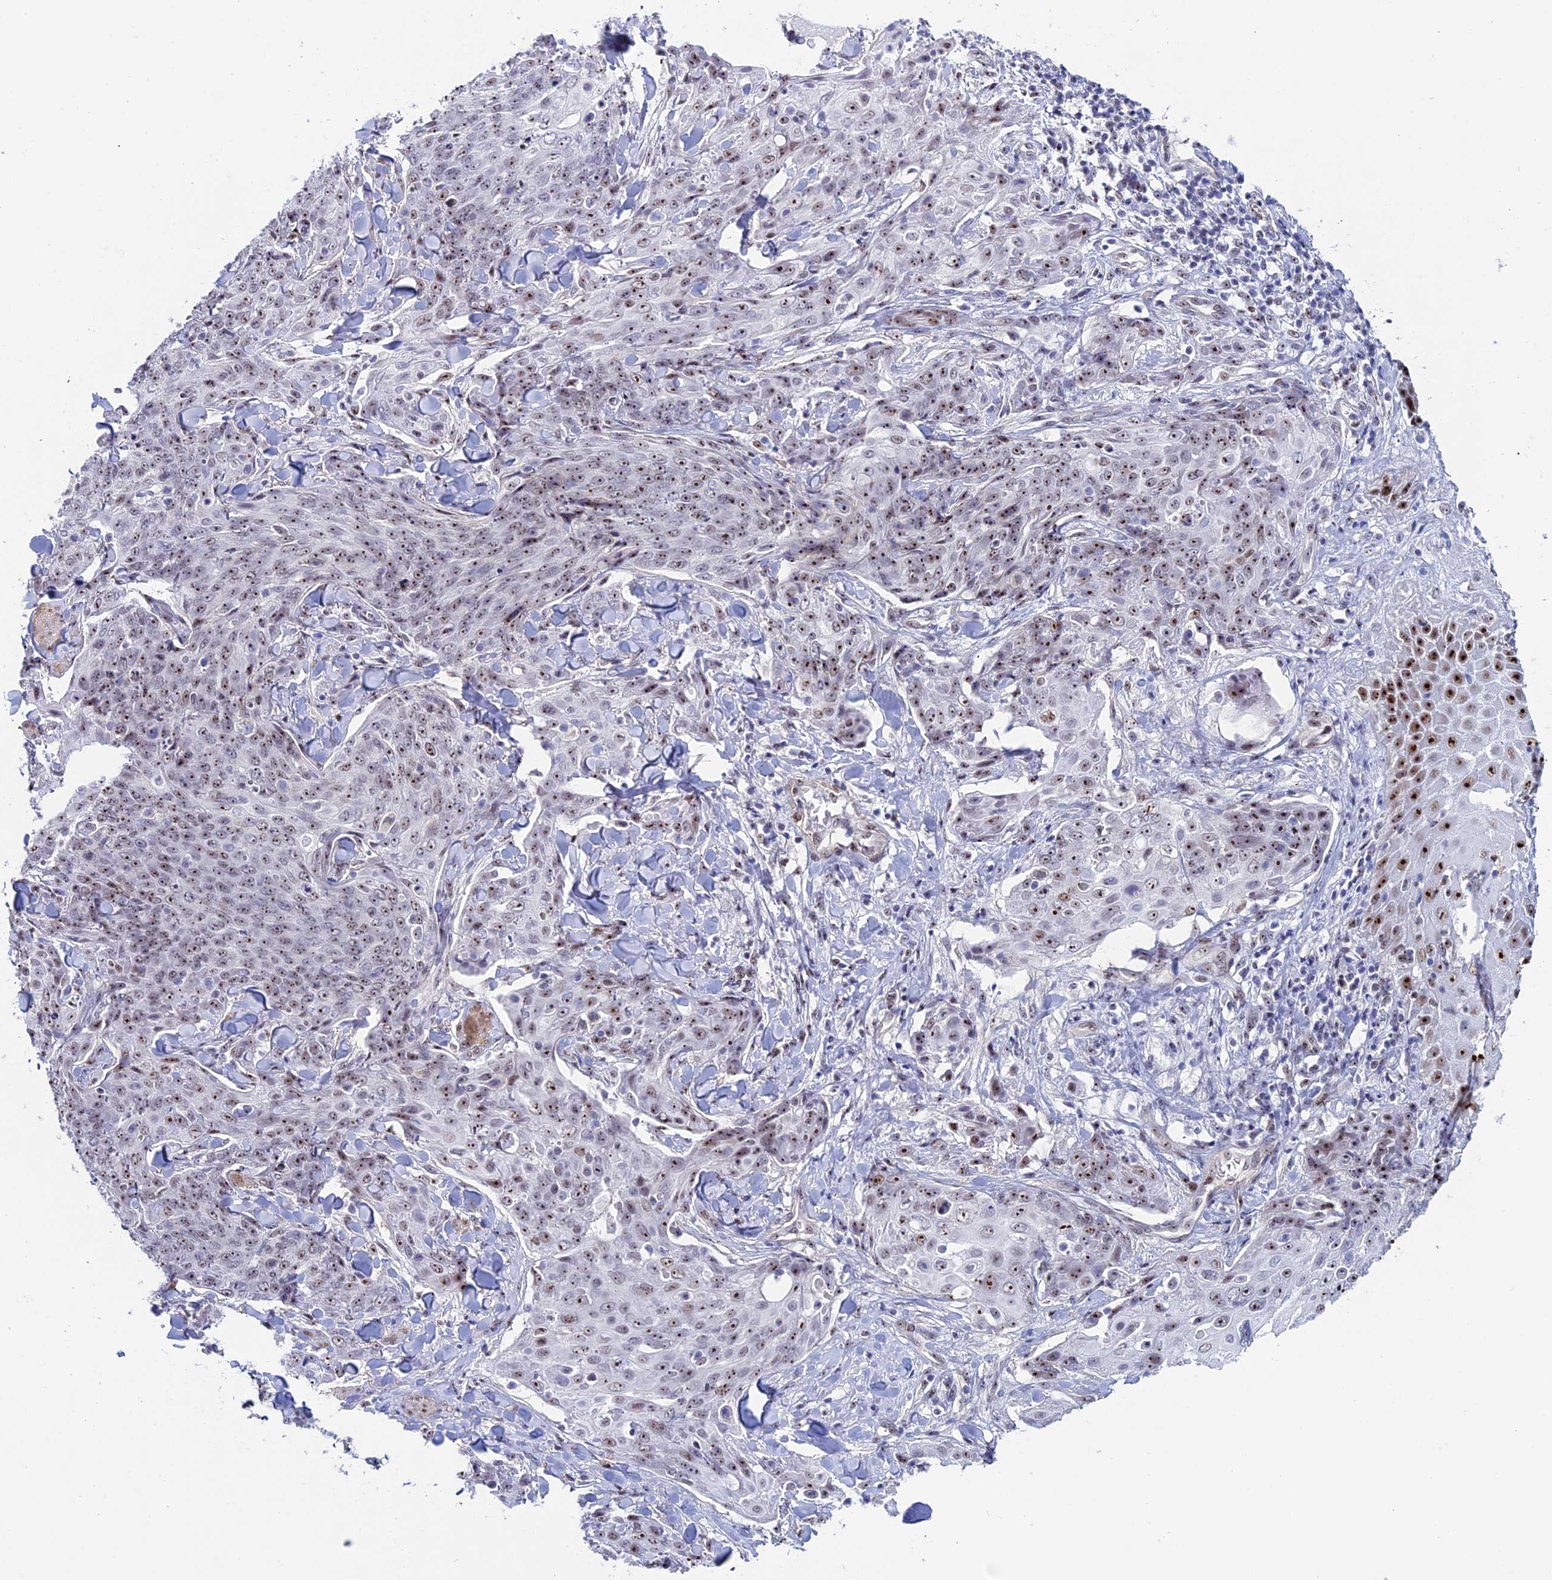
{"staining": {"intensity": "moderate", "quantity": ">75%", "location": "nuclear"}, "tissue": "skin cancer", "cell_type": "Tumor cells", "image_type": "cancer", "snomed": [{"axis": "morphology", "description": "Squamous cell carcinoma, NOS"}, {"axis": "topography", "description": "Skin"}, {"axis": "topography", "description": "Vulva"}], "caption": "This image displays skin squamous cell carcinoma stained with immunohistochemistry (IHC) to label a protein in brown. The nuclear of tumor cells show moderate positivity for the protein. Nuclei are counter-stained blue.", "gene": "CCDC86", "patient": {"sex": "female", "age": 85}}